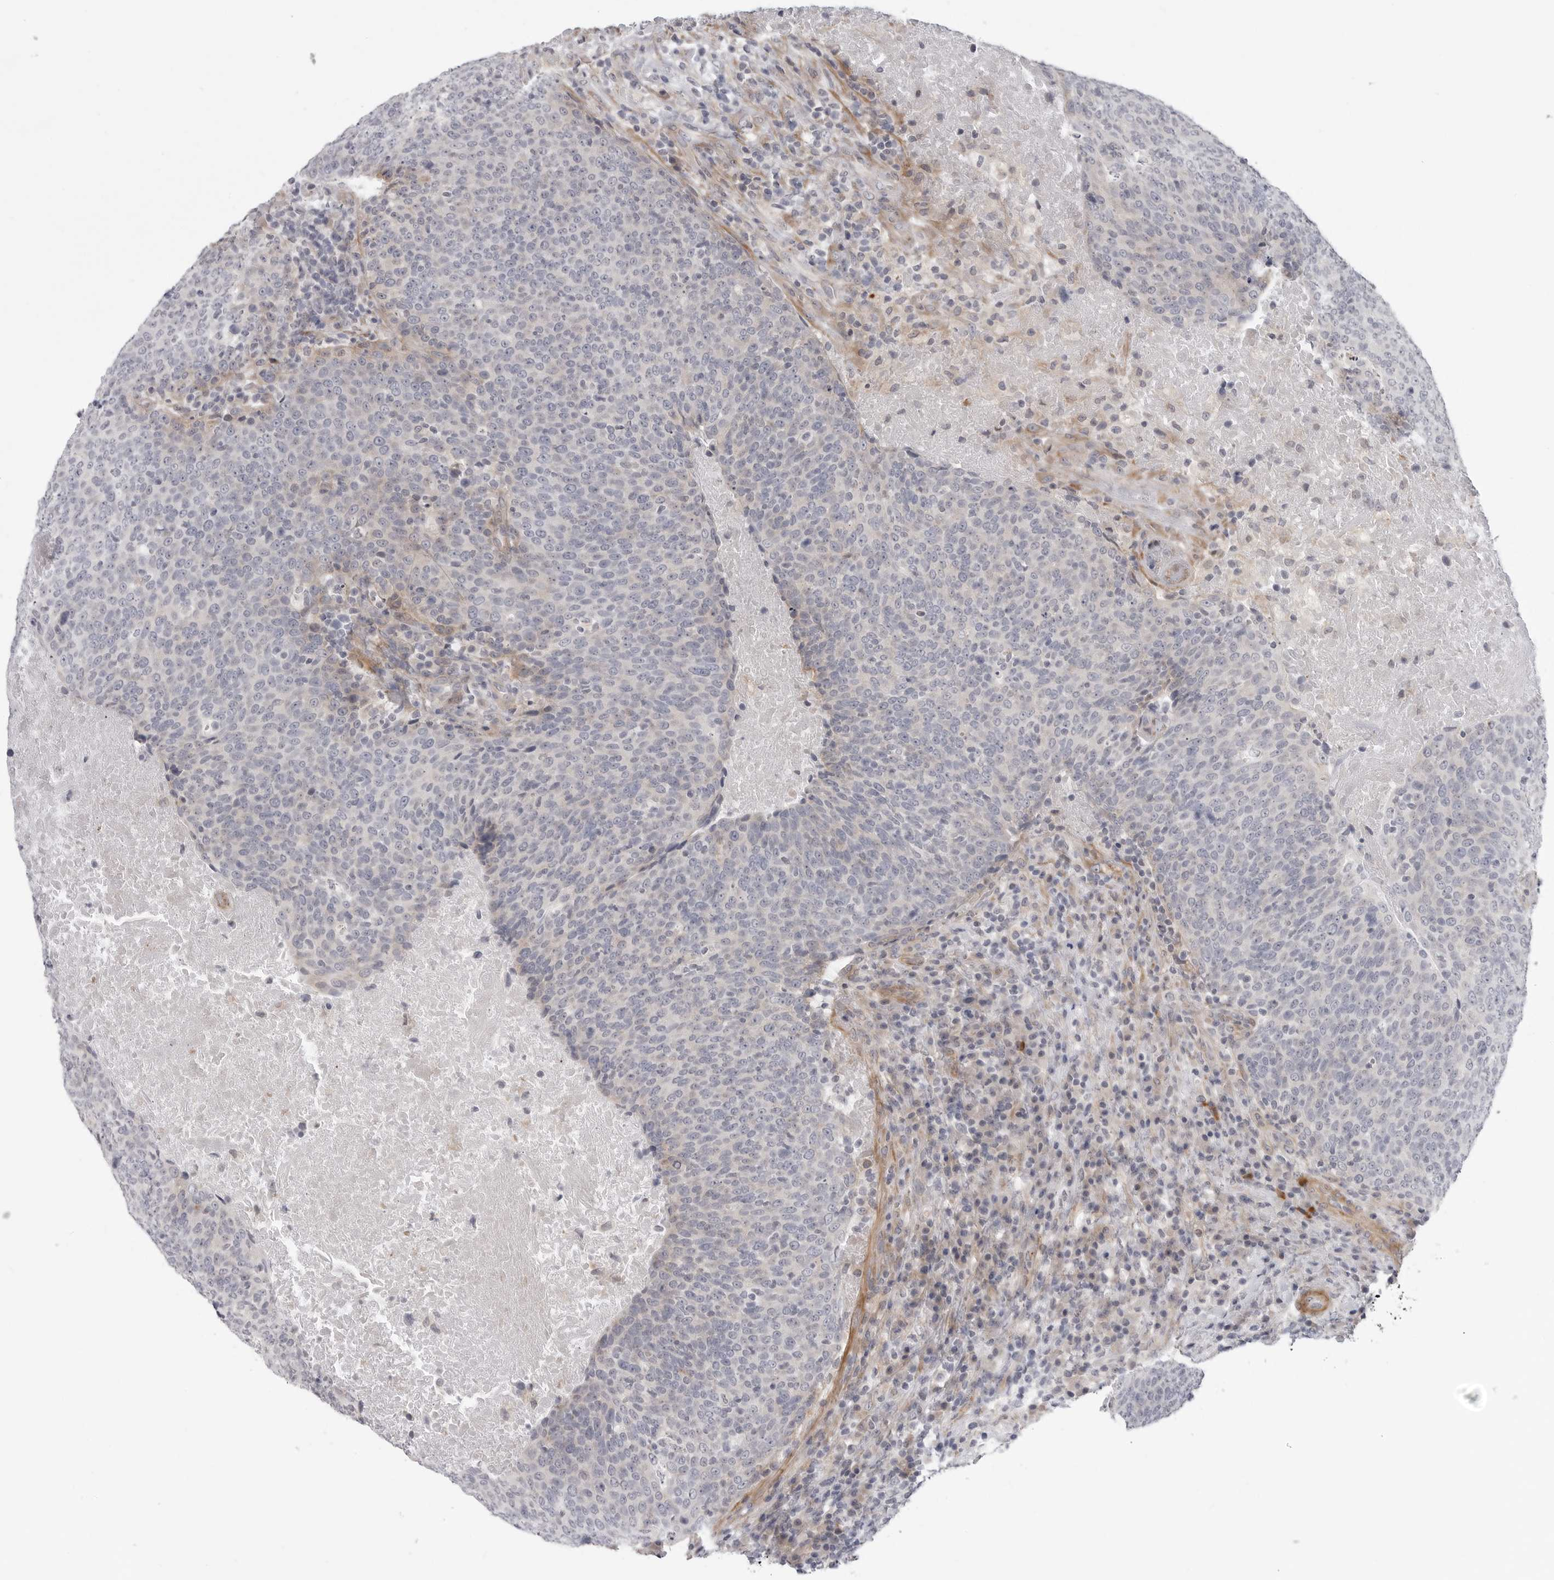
{"staining": {"intensity": "negative", "quantity": "none", "location": "none"}, "tissue": "head and neck cancer", "cell_type": "Tumor cells", "image_type": "cancer", "snomed": [{"axis": "morphology", "description": "Squamous cell carcinoma, NOS"}, {"axis": "morphology", "description": "Squamous cell carcinoma, metastatic, NOS"}, {"axis": "topography", "description": "Lymph node"}, {"axis": "topography", "description": "Head-Neck"}], "caption": "Human head and neck cancer stained for a protein using IHC exhibits no expression in tumor cells.", "gene": "SCP2", "patient": {"sex": "male", "age": 62}}